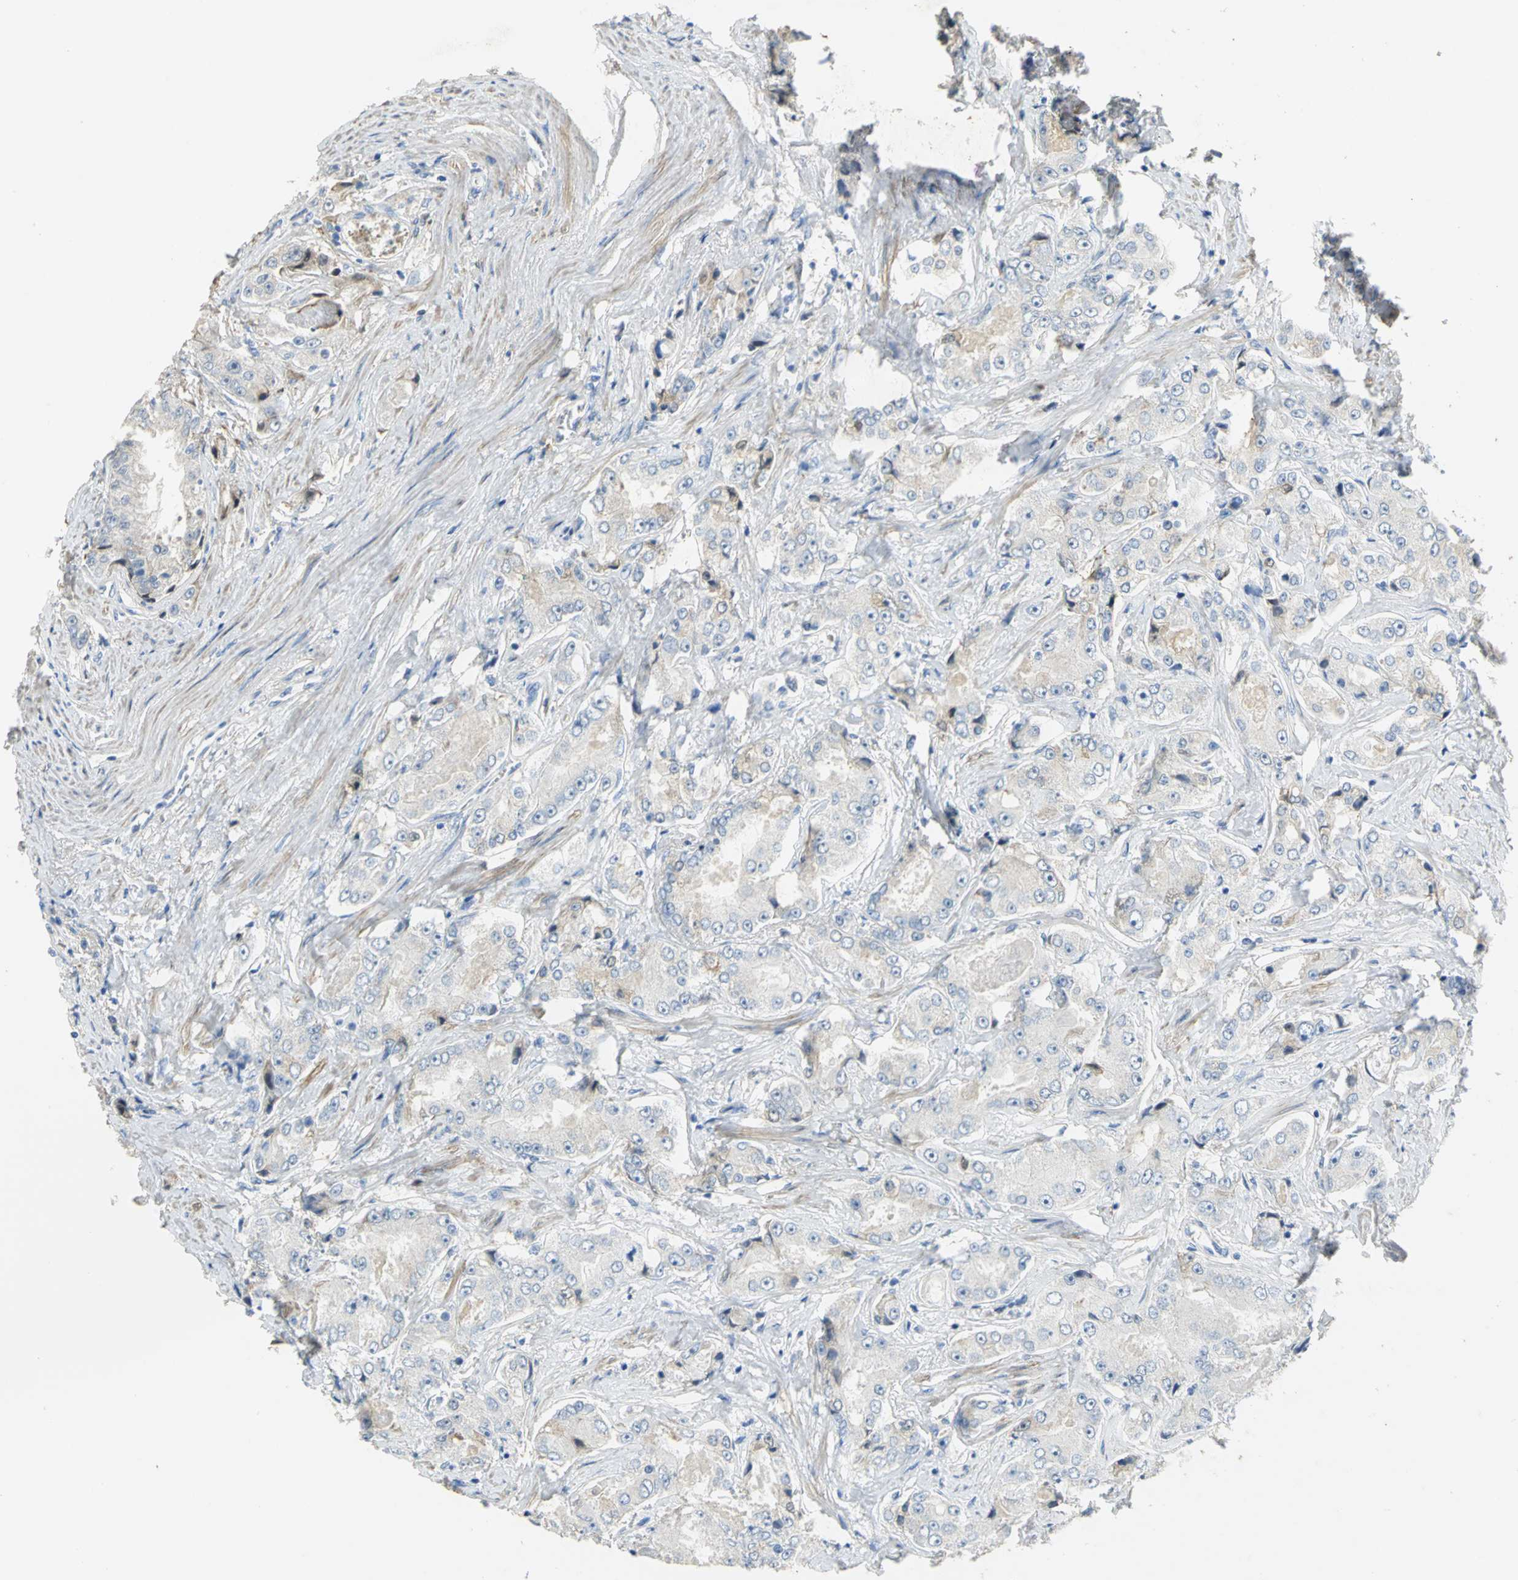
{"staining": {"intensity": "weak", "quantity": "25%-75%", "location": "cytoplasmic/membranous"}, "tissue": "prostate cancer", "cell_type": "Tumor cells", "image_type": "cancer", "snomed": [{"axis": "morphology", "description": "Adenocarcinoma, High grade"}, {"axis": "topography", "description": "Prostate"}], "caption": "Immunohistochemistry (IHC) of prostate adenocarcinoma (high-grade) shows low levels of weak cytoplasmic/membranous expression in approximately 25%-75% of tumor cells. (DAB IHC, brown staining for protein, blue staining for nuclei).", "gene": "GYG2", "patient": {"sex": "male", "age": 73}}